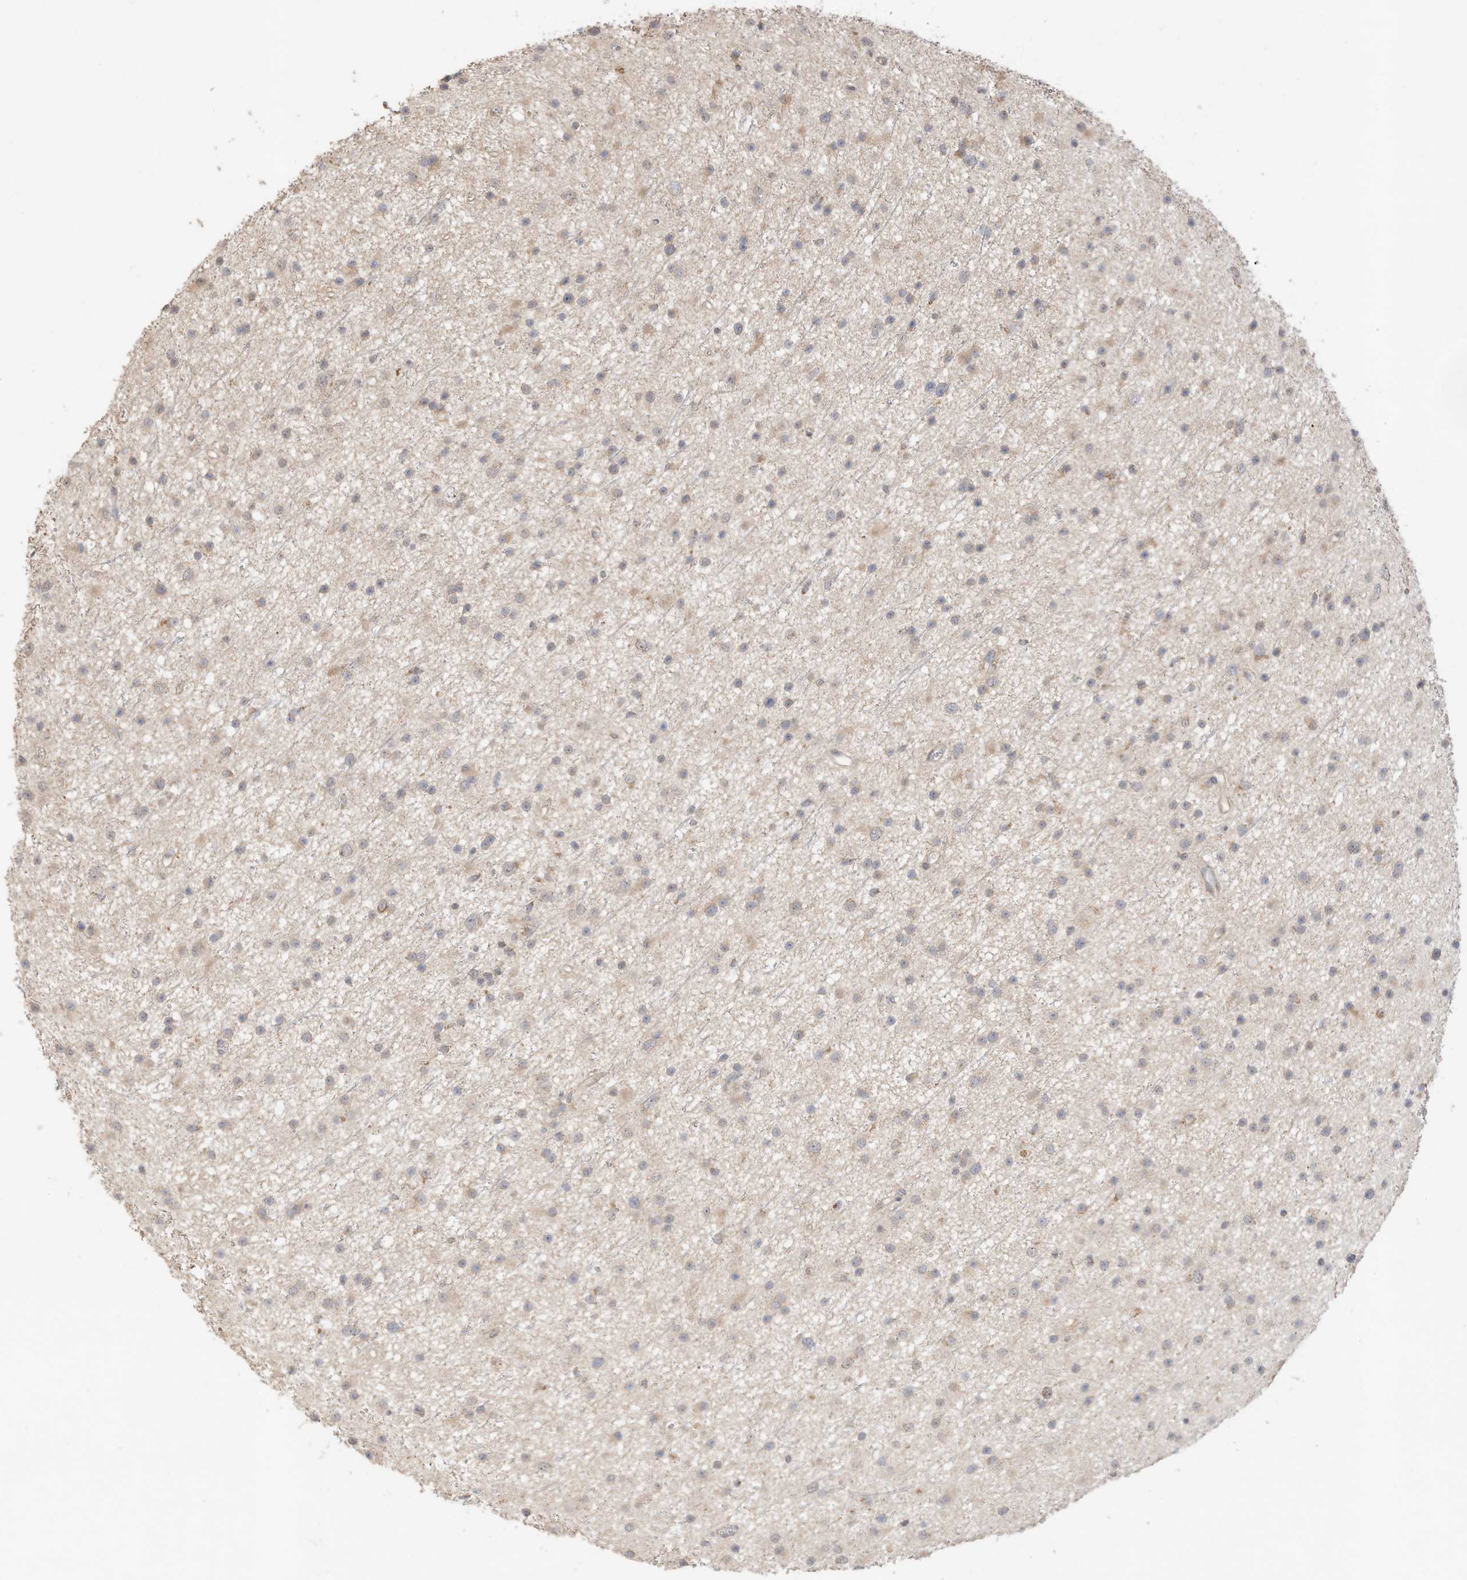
{"staining": {"intensity": "weak", "quantity": "<25%", "location": "cytoplasmic/membranous"}, "tissue": "glioma", "cell_type": "Tumor cells", "image_type": "cancer", "snomed": [{"axis": "morphology", "description": "Glioma, malignant, Low grade"}, {"axis": "topography", "description": "Cerebral cortex"}], "caption": "IHC micrograph of neoplastic tissue: glioma stained with DAB demonstrates no significant protein positivity in tumor cells.", "gene": "CAGE1", "patient": {"sex": "female", "age": 39}}